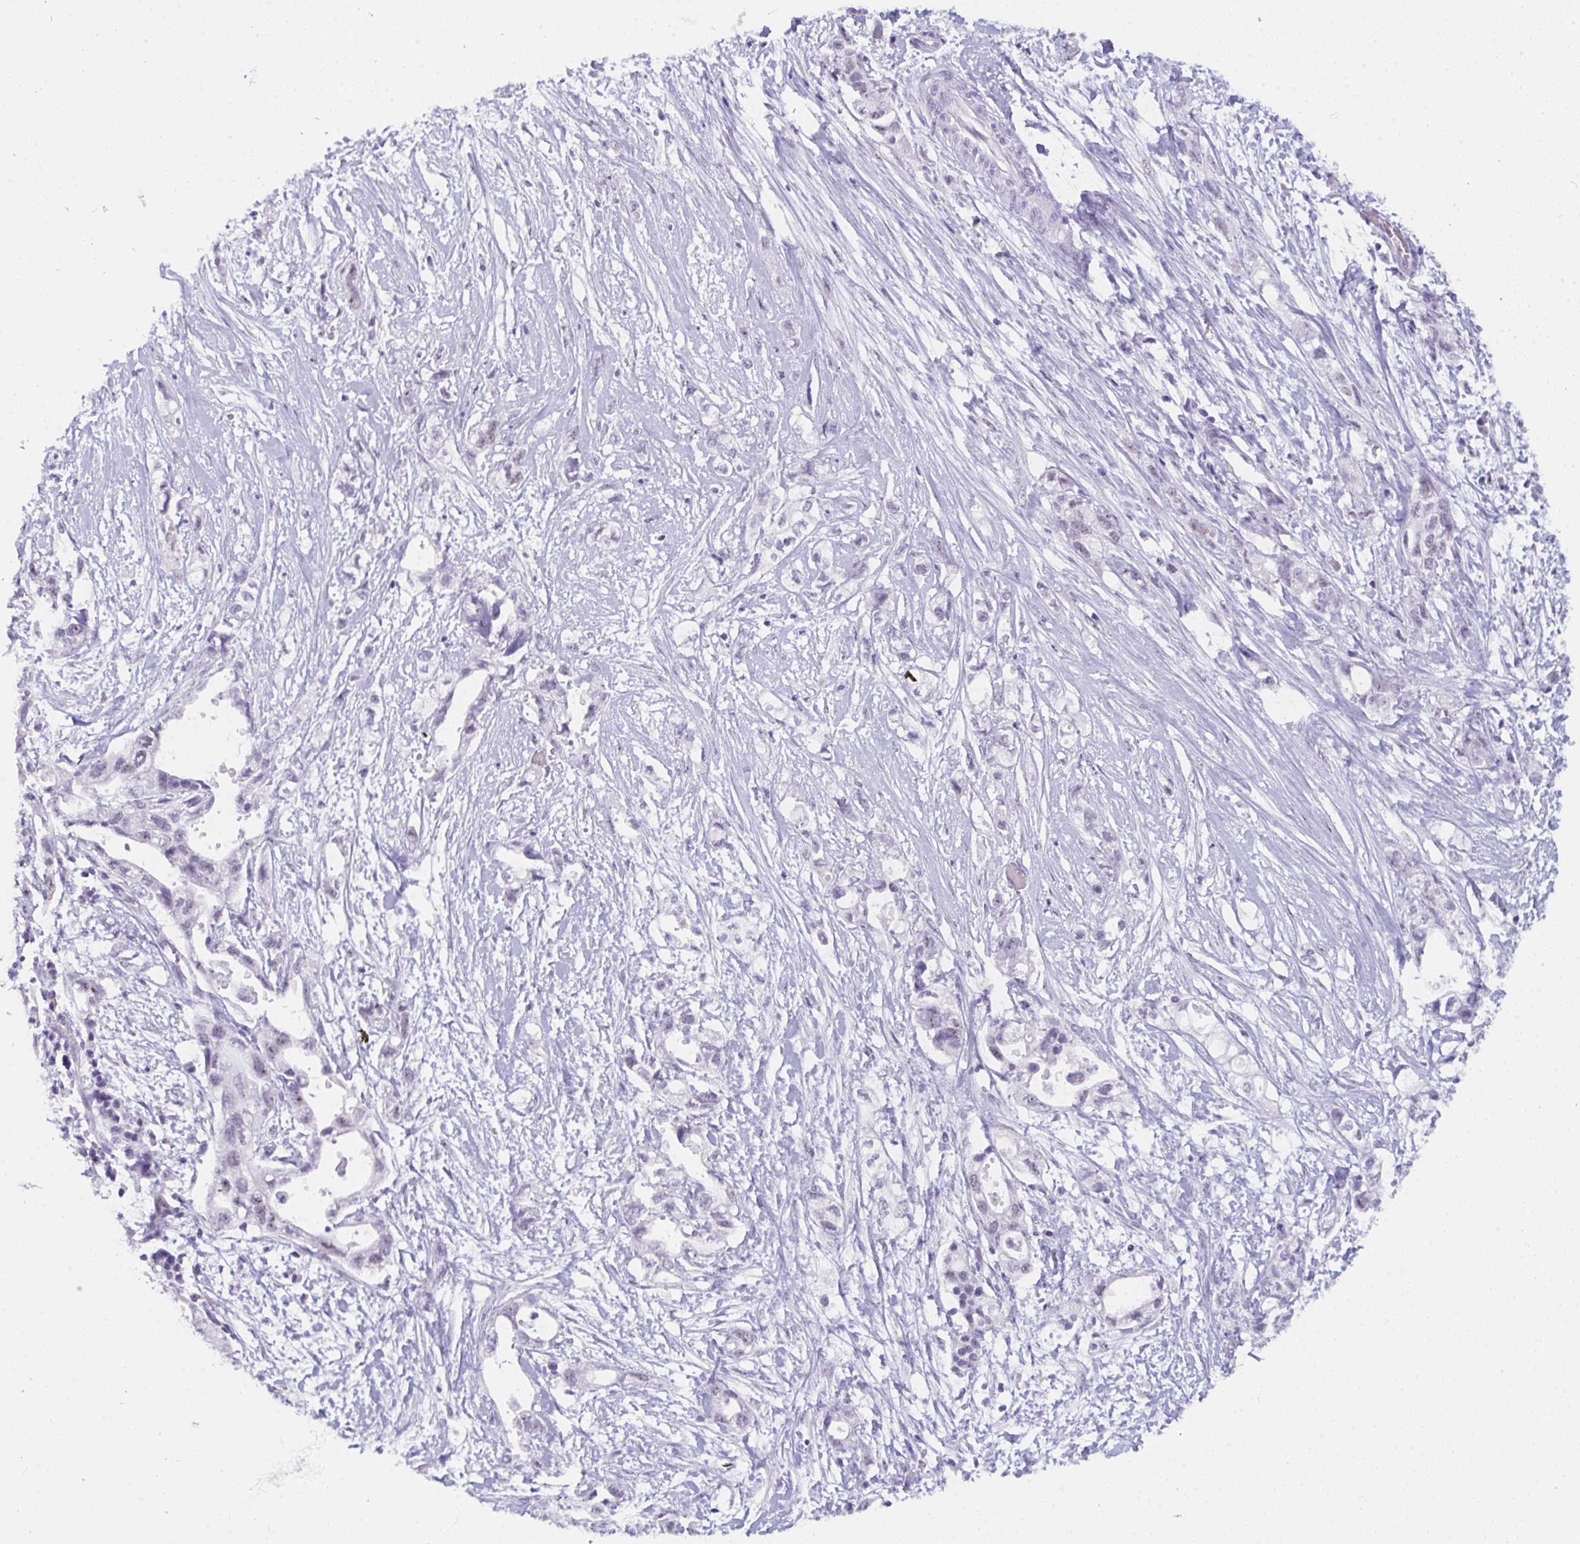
{"staining": {"intensity": "negative", "quantity": "none", "location": "none"}, "tissue": "pancreatic cancer", "cell_type": "Tumor cells", "image_type": "cancer", "snomed": [{"axis": "morphology", "description": "Adenocarcinoma, NOS"}, {"axis": "topography", "description": "Pancreas"}], "caption": "Photomicrograph shows no significant protein staining in tumor cells of pancreatic cancer (adenocarcinoma).", "gene": "CDK13", "patient": {"sex": "female", "age": 72}}